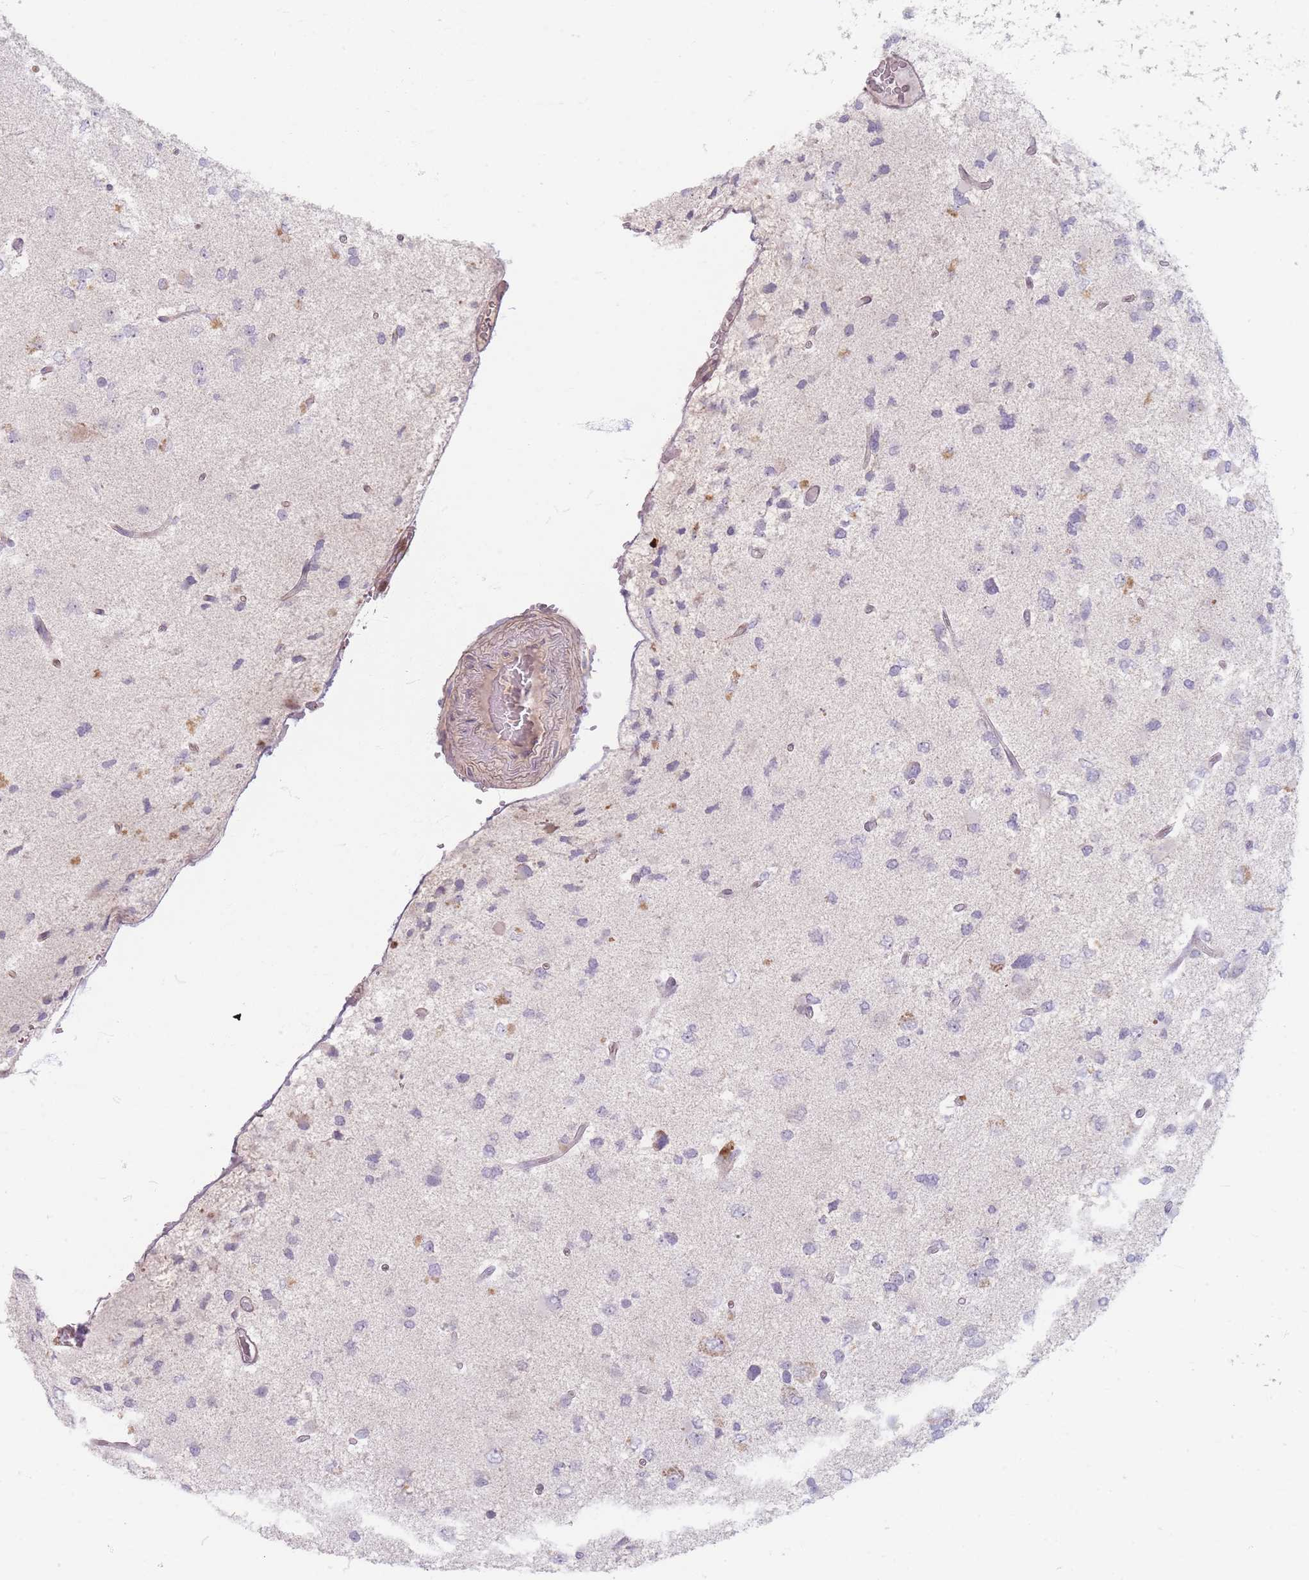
{"staining": {"intensity": "negative", "quantity": "none", "location": "none"}, "tissue": "glioma", "cell_type": "Tumor cells", "image_type": "cancer", "snomed": [{"axis": "morphology", "description": "Glioma, malignant, High grade"}, {"axis": "topography", "description": "Brain"}], "caption": "A photomicrograph of human glioma is negative for staining in tumor cells. (DAB immunohistochemistry (IHC), high magnification).", "gene": "CHCHD7", "patient": {"sex": "male", "age": 53}}